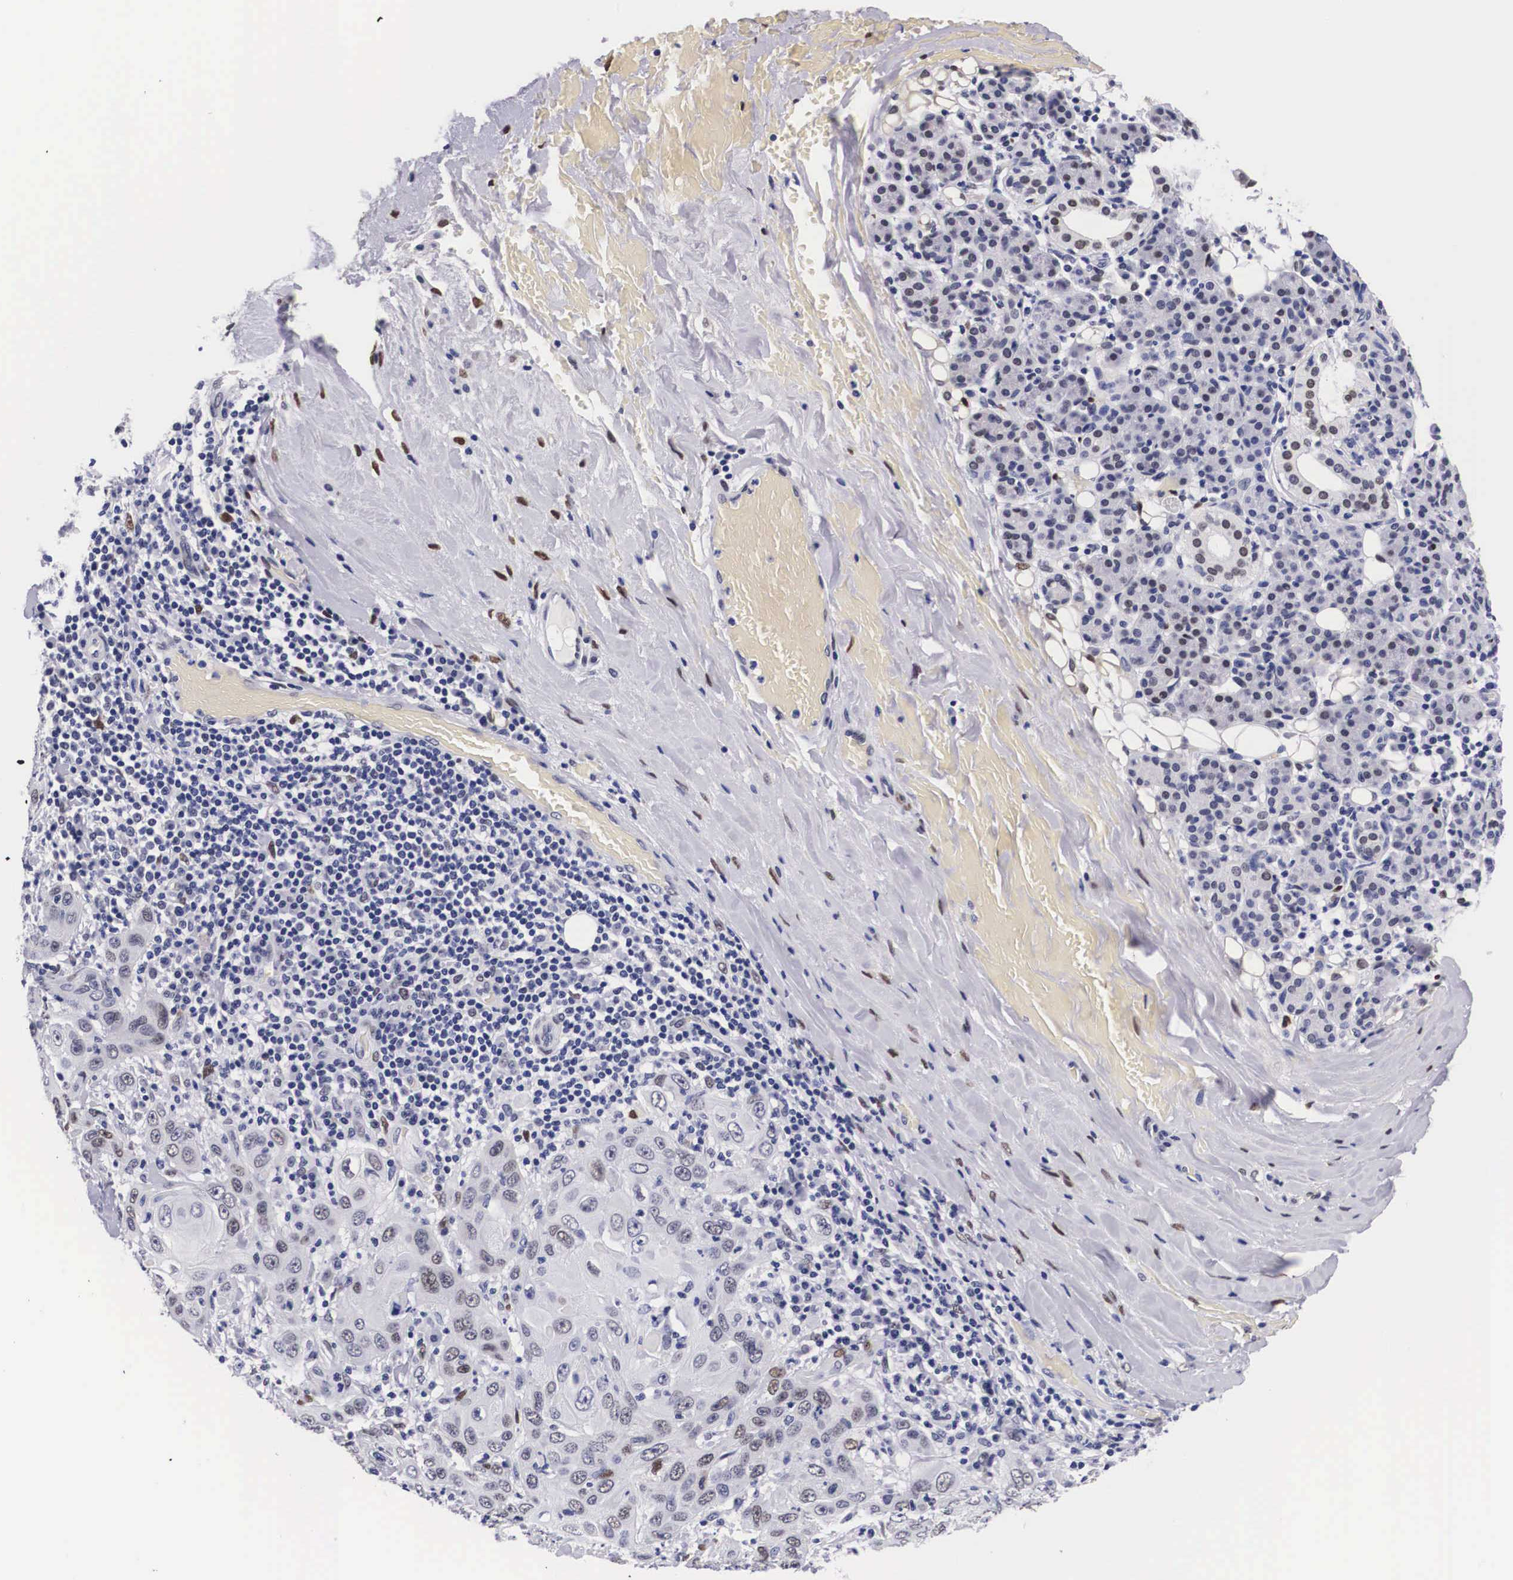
{"staining": {"intensity": "moderate", "quantity": "<25%", "location": "nuclear"}, "tissue": "skin cancer", "cell_type": "Tumor cells", "image_type": "cancer", "snomed": [{"axis": "morphology", "description": "Squamous cell carcinoma, NOS"}, {"axis": "topography", "description": "Skin"}], "caption": "Approximately <25% of tumor cells in skin cancer show moderate nuclear protein positivity as visualized by brown immunohistochemical staining.", "gene": "KHDRBS3", "patient": {"sex": "male", "age": 84}}